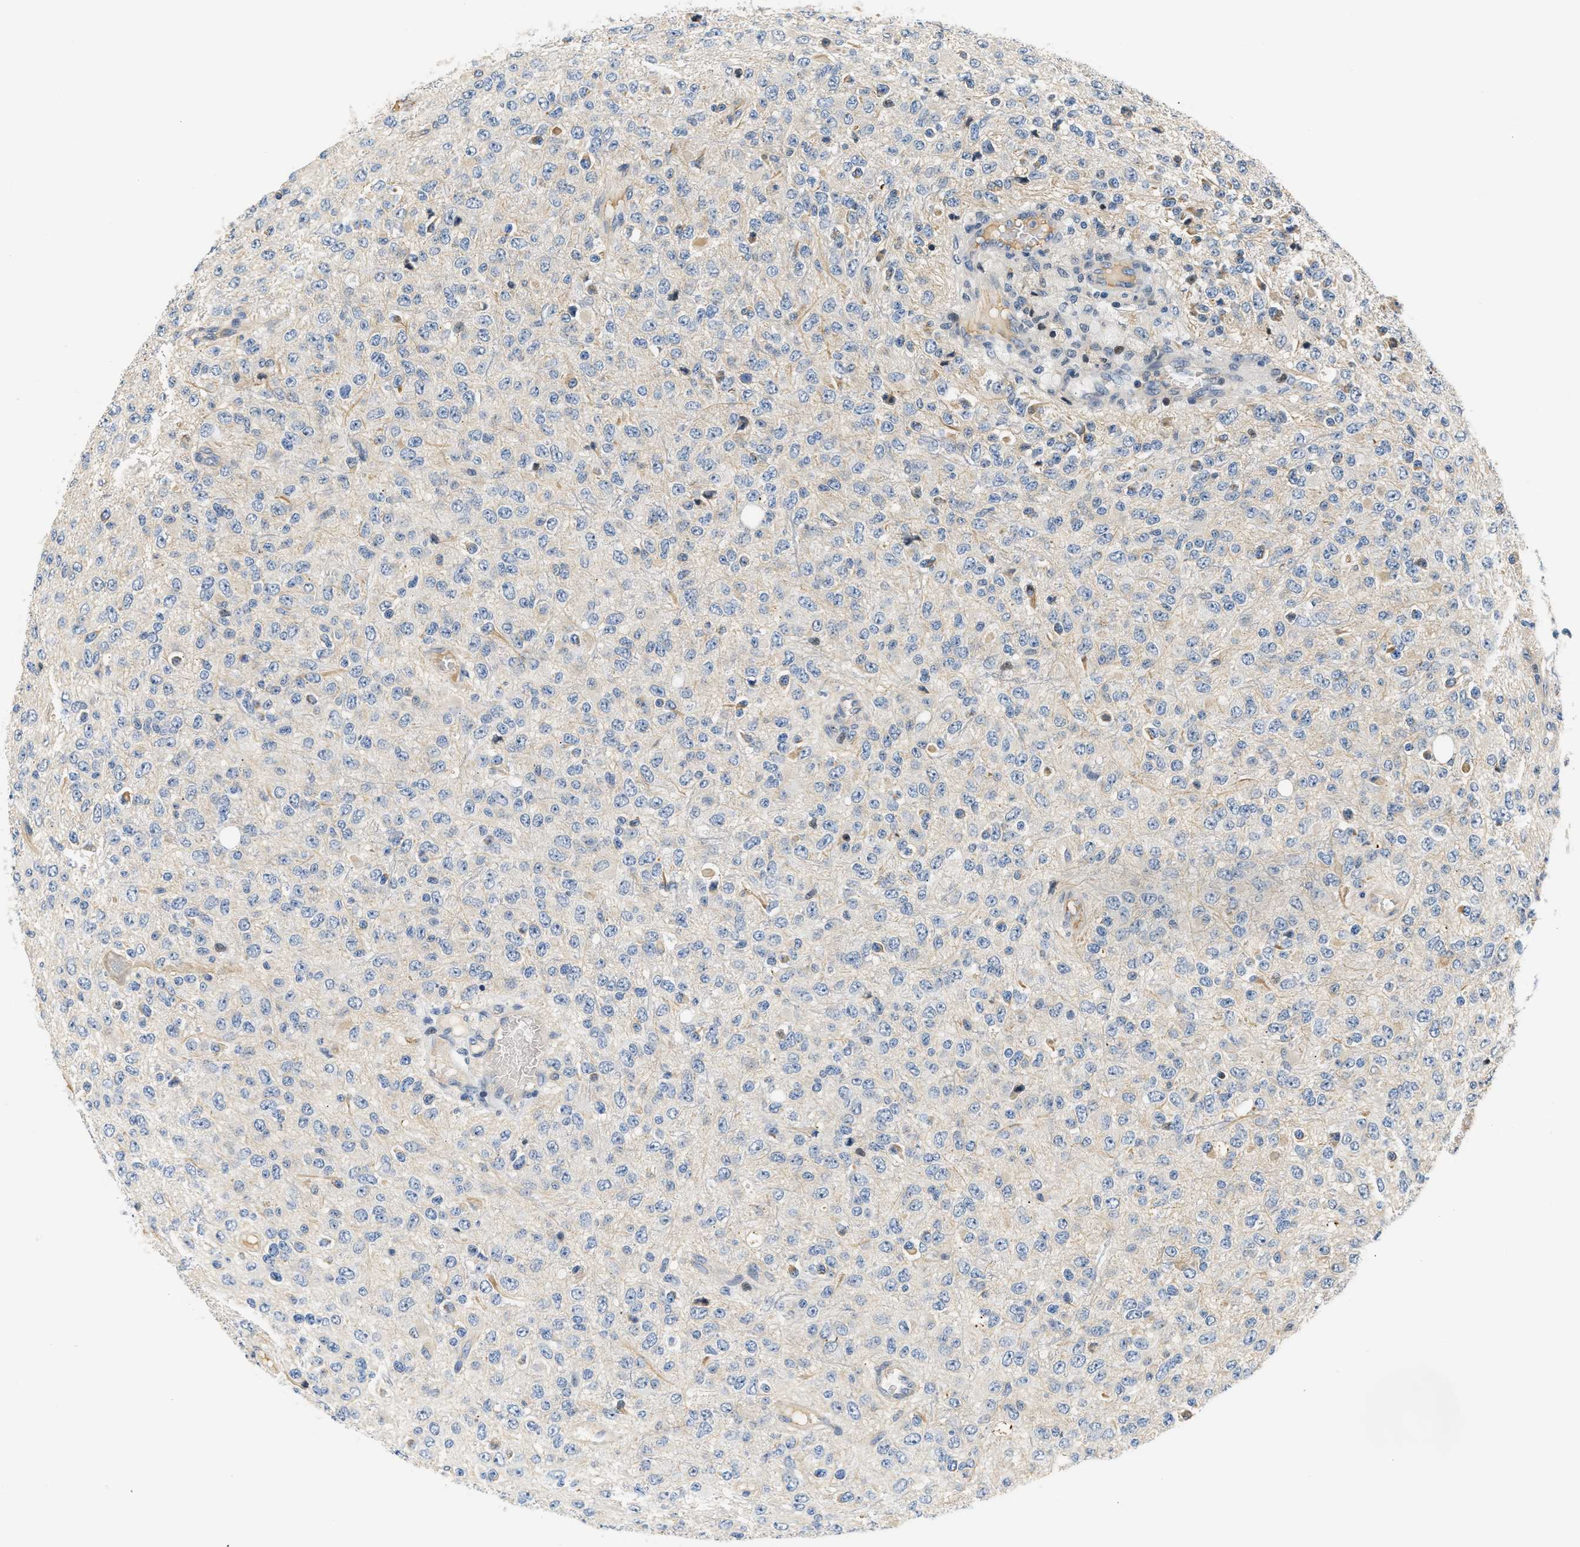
{"staining": {"intensity": "negative", "quantity": "none", "location": "none"}, "tissue": "glioma", "cell_type": "Tumor cells", "image_type": "cancer", "snomed": [{"axis": "morphology", "description": "Glioma, malignant, High grade"}, {"axis": "topography", "description": "pancreas cauda"}], "caption": "Human malignant glioma (high-grade) stained for a protein using IHC shows no staining in tumor cells.", "gene": "TNIP2", "patient": {"sex": "male", "age": 60}}